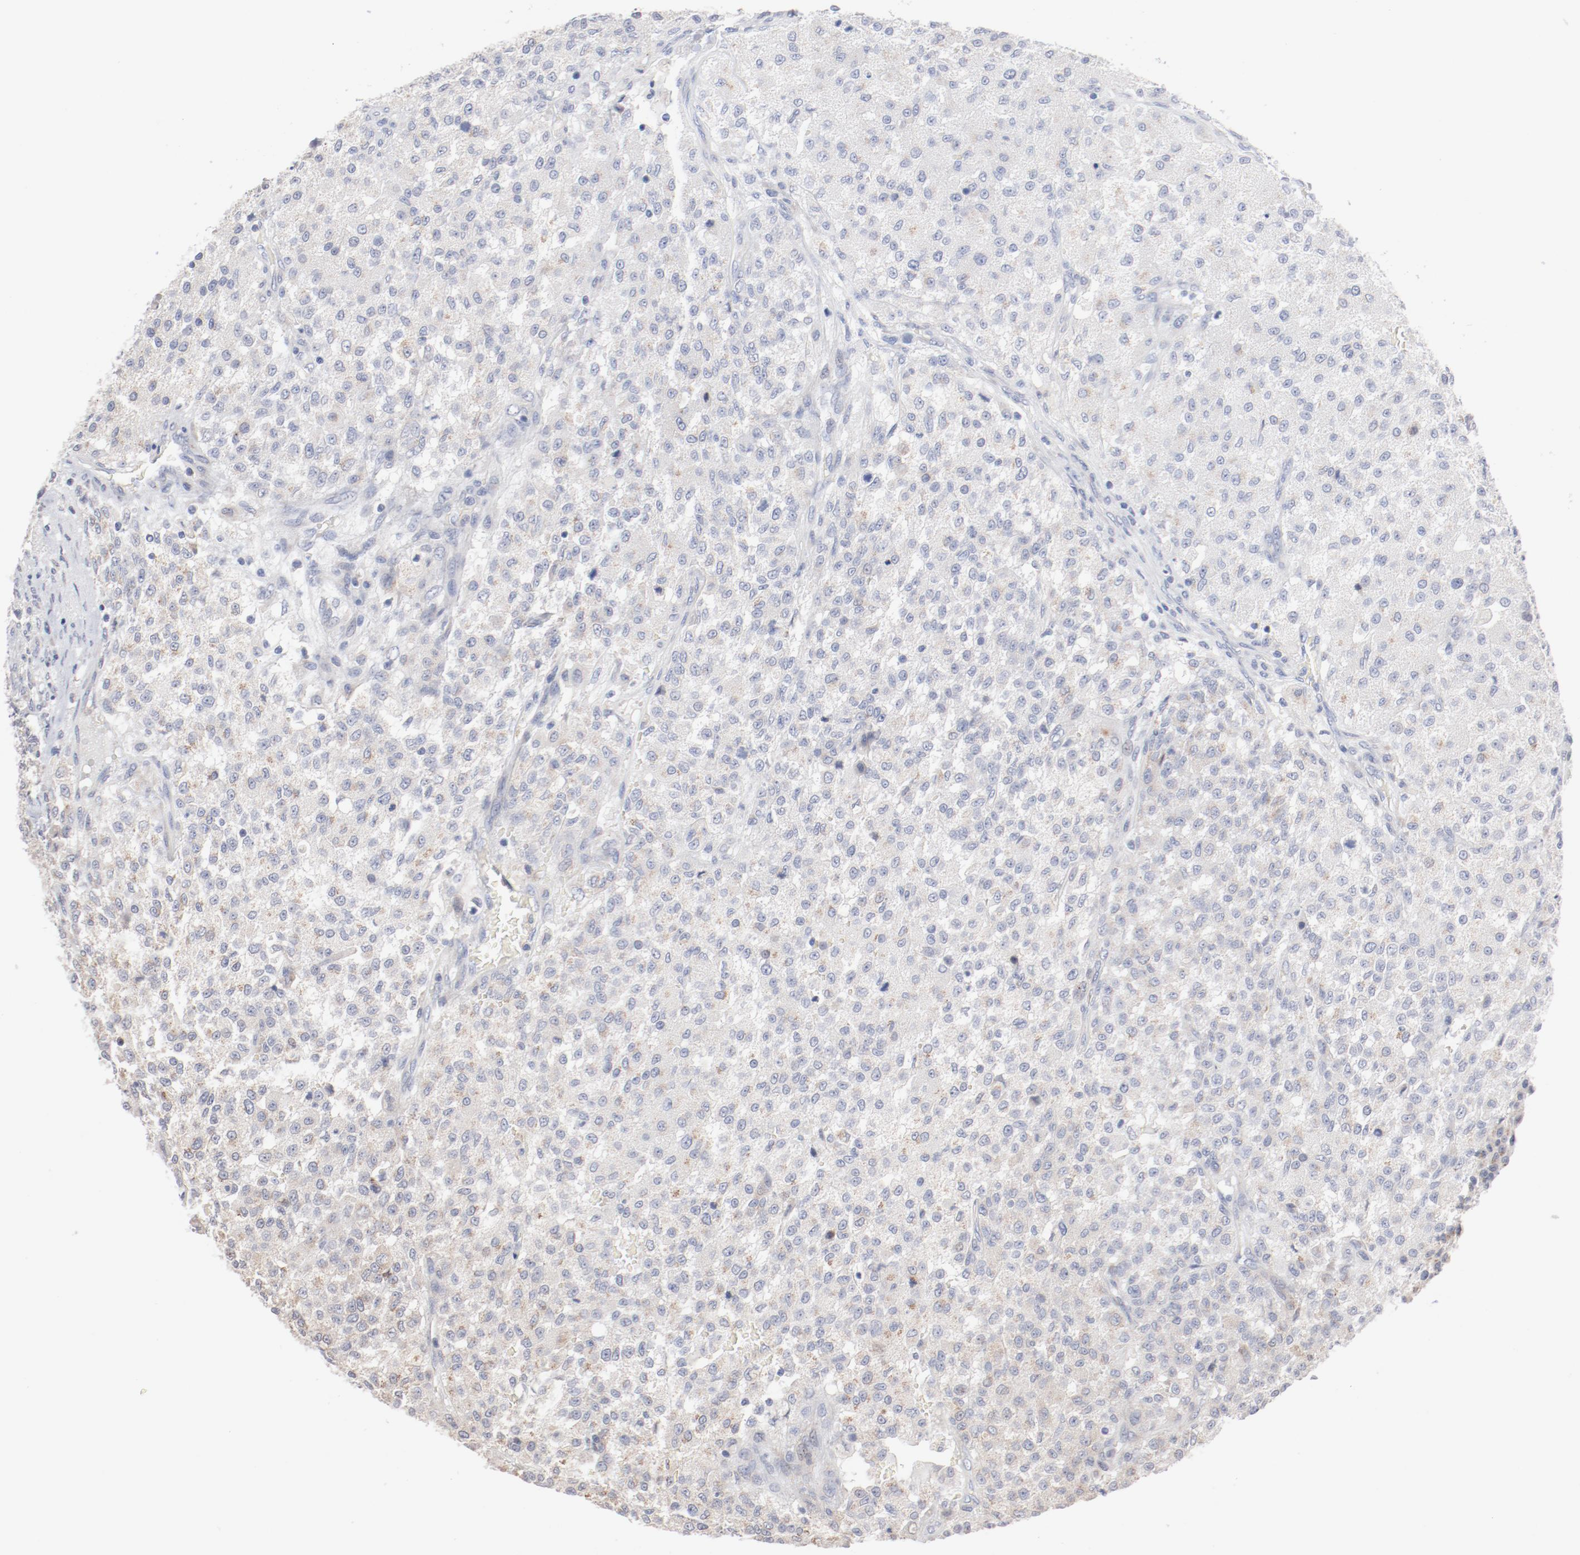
{"staining": {"intensity": "negative", "quantity": "none", "location": "none"}, "tissue": "testis cancer", "cell_type": "Tumor cells", "image_type": "cancer", "snomed": [{"axis": "morphology", "description": "Seminoma, NOS"}, {"axis": "topography", "description": "Testis"}], "caption": "Tumor cells show no significant protein staining in testis cancer.", "gene": "AK7", "patient": {"sex": "male", "age": 59}}